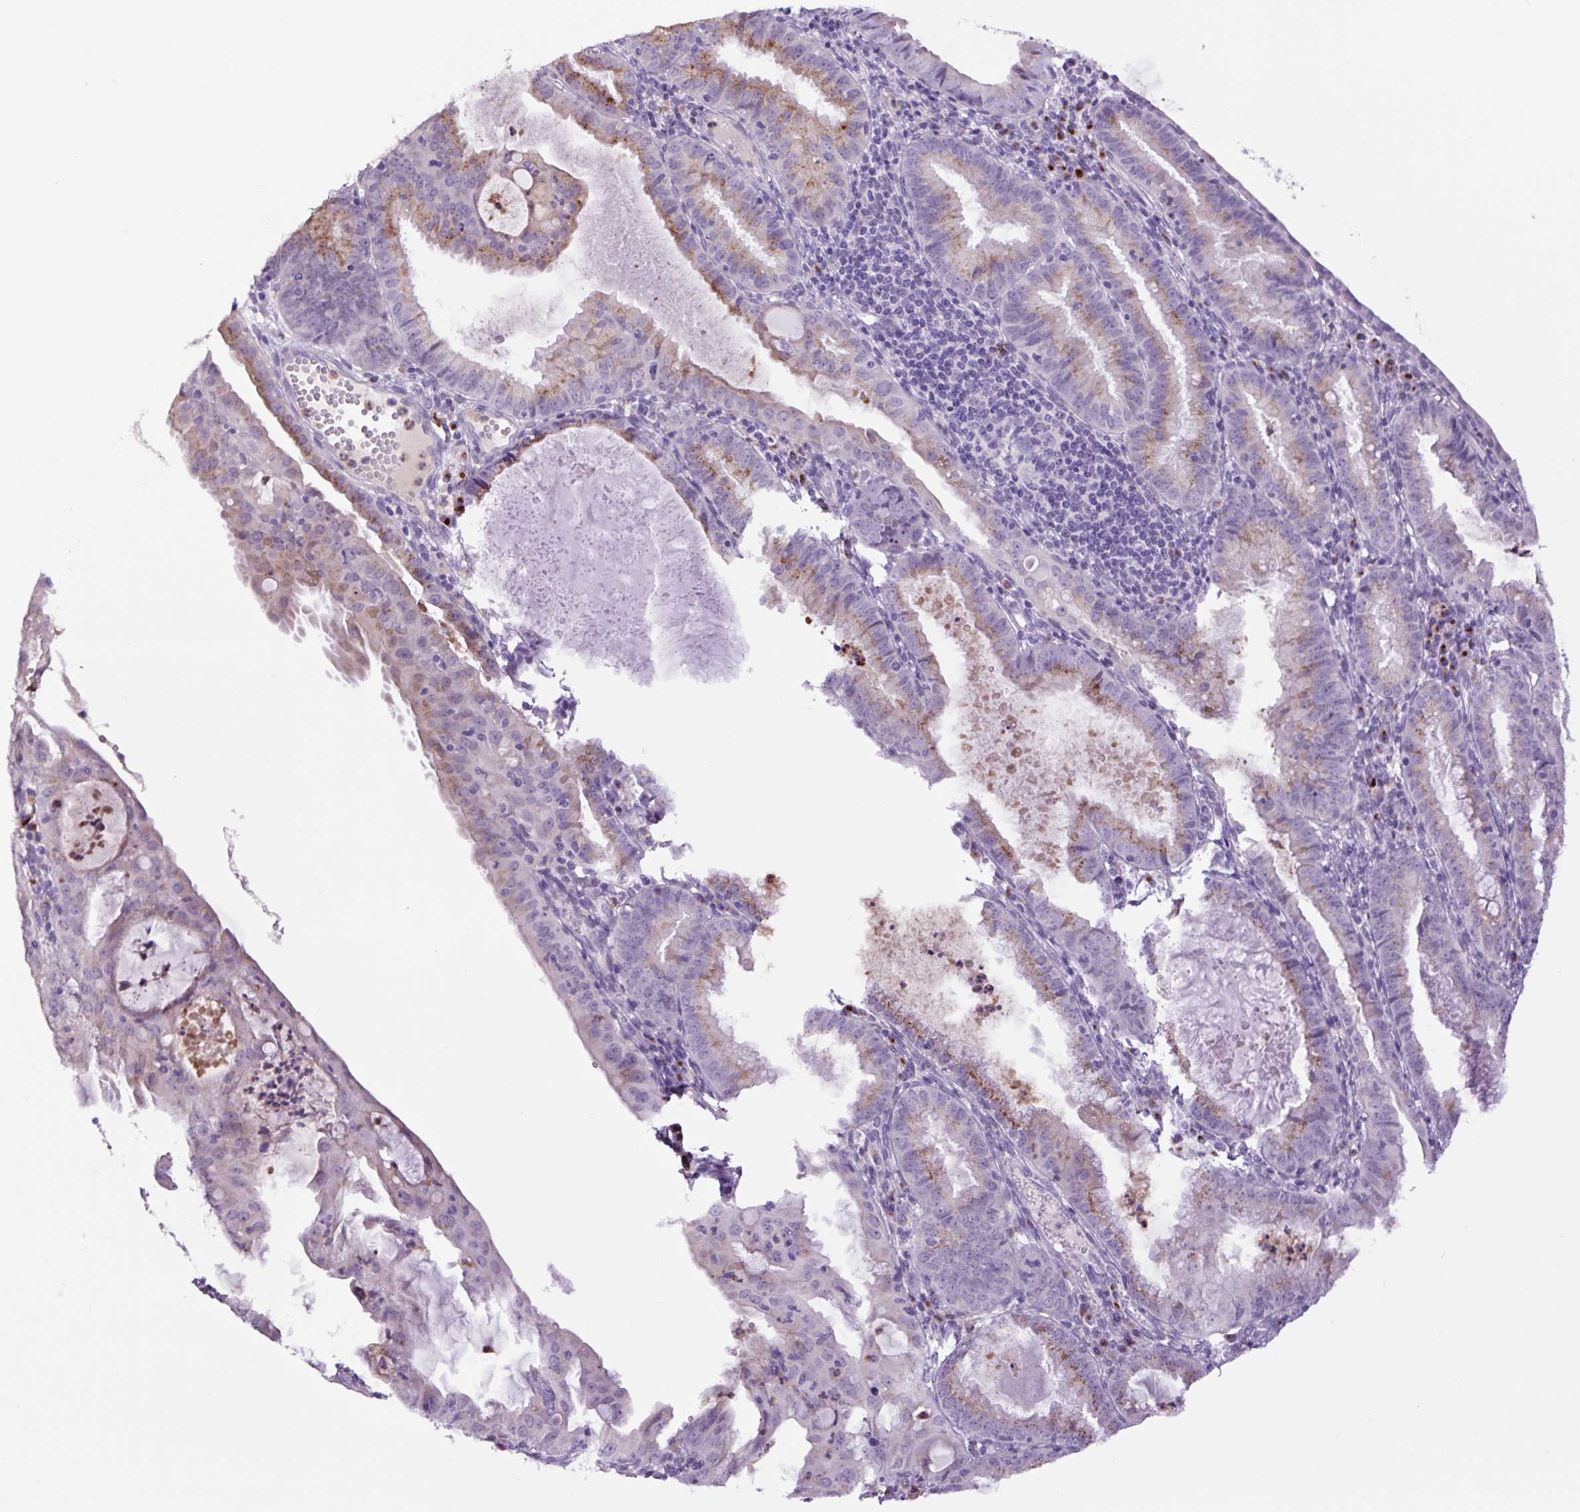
{"staining": {"intensity": "moderate", "quantity": "<25%", "location": "cytoplasmic/membranous"}, "tissue": "endometrial cancer", "cell_type": "Tumor cells", "image_type": "cancer", "snomed": [{"axis": "morphology", "description": "Adenocarcinoma, NOS"}, {"axis": "topography", "description": "Endometrium"}], "caption": "Immunohistochemistry of human endometrial cancer (adenocarcinoma) displays low levels of moderate cytoplasmic/membranous positivity in about <25% of tumor cells.", "gene": "MFSD3", "patient": {"sex": "female", "age": 60}}